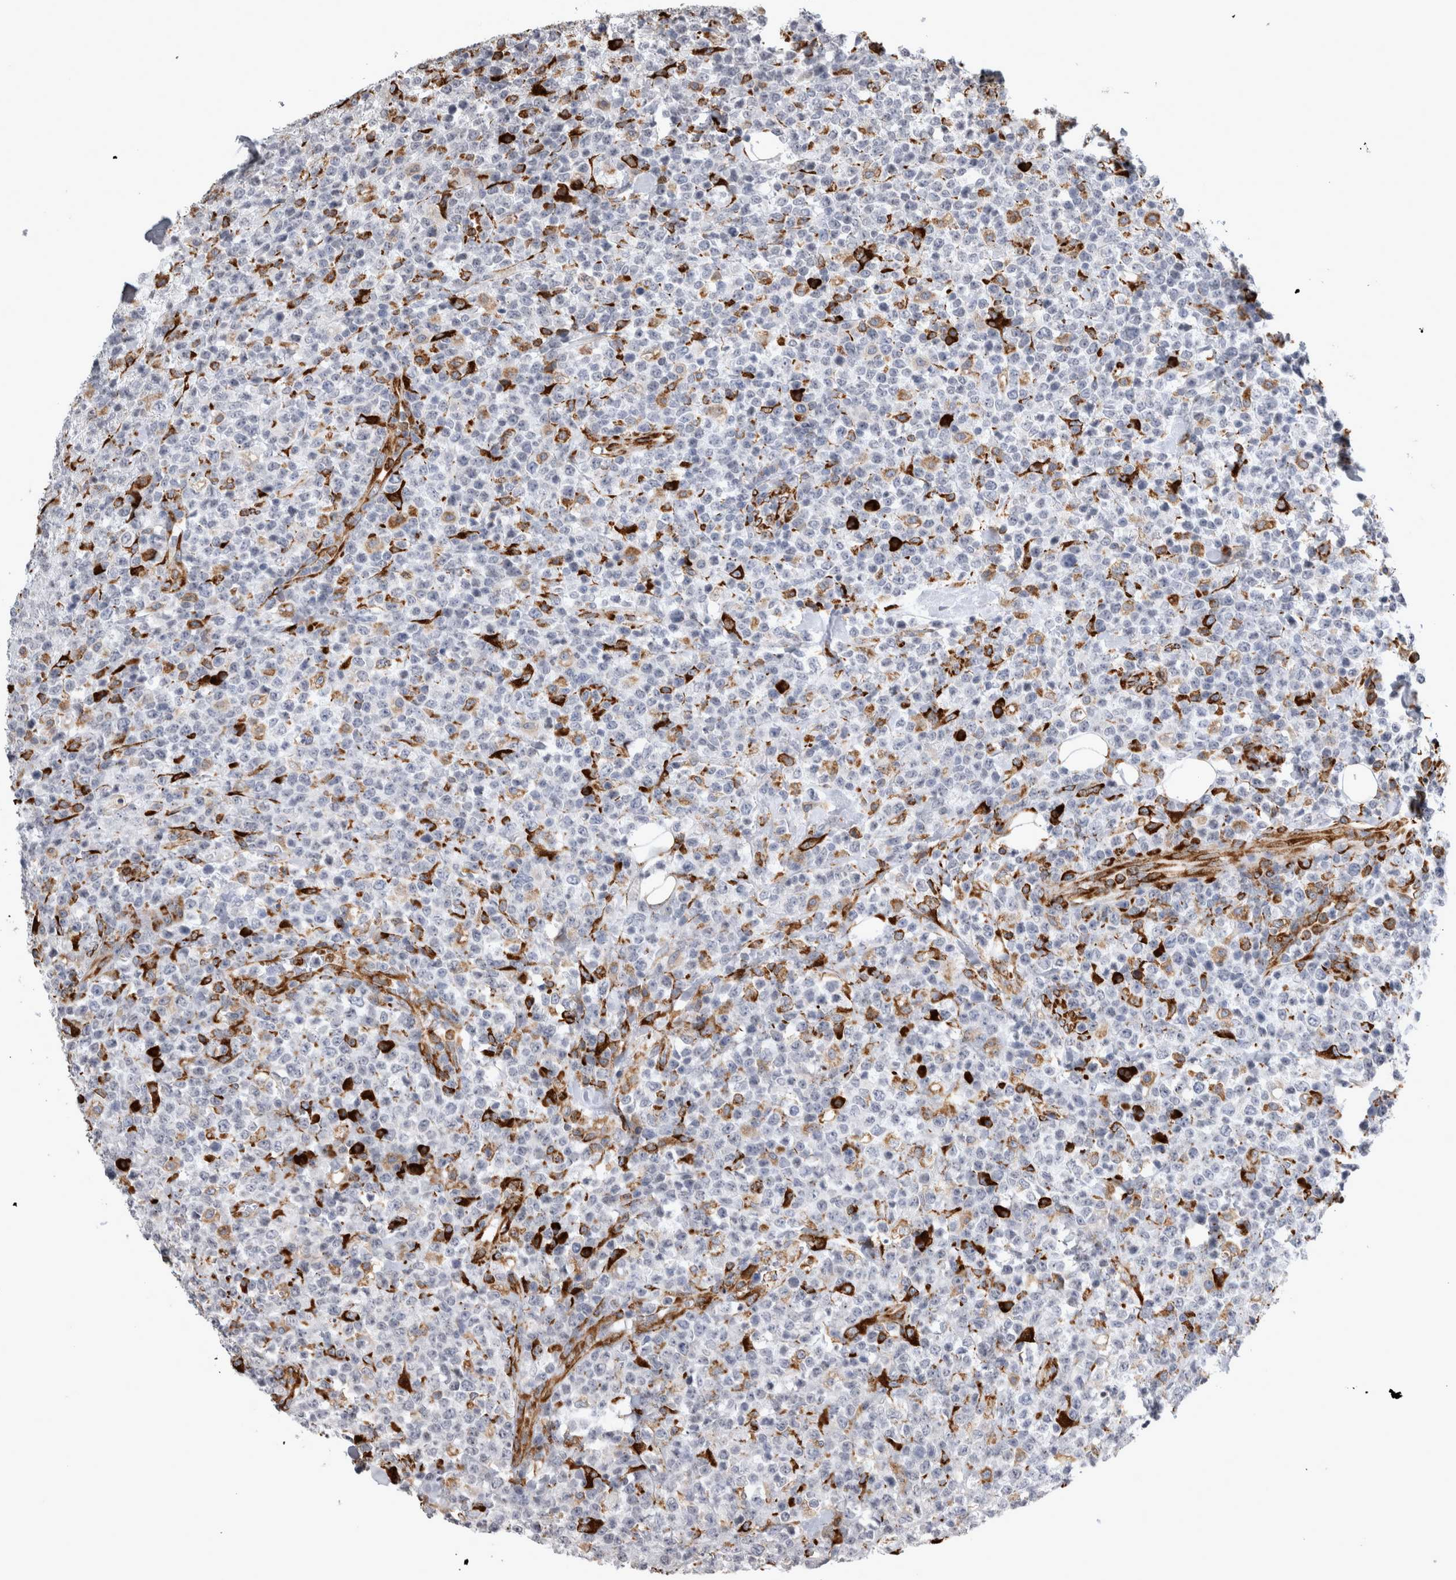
{"staining": {"intensity": "negative", "quantity": "none", "location": "none"}, "tissue": "lymphoma", "cell_type": "Tumor cells", "image_type": "cancer", "snomed": [{"axis": "morphology", "description": "Malignant lymphoma, non-Hodgkin's type, High grade"}, {"axis": "topography", "description": "Colon"}], "caption": "An immunohistochemistry photomicrograph of lymphoma is shown. There is no staining in tumor cells of lymphoma. (DAB IHC visualized using brightfield microscopy, high magnification).", "gene": "FHIP2B", "patient": {"sex": "female", "age": 53}}